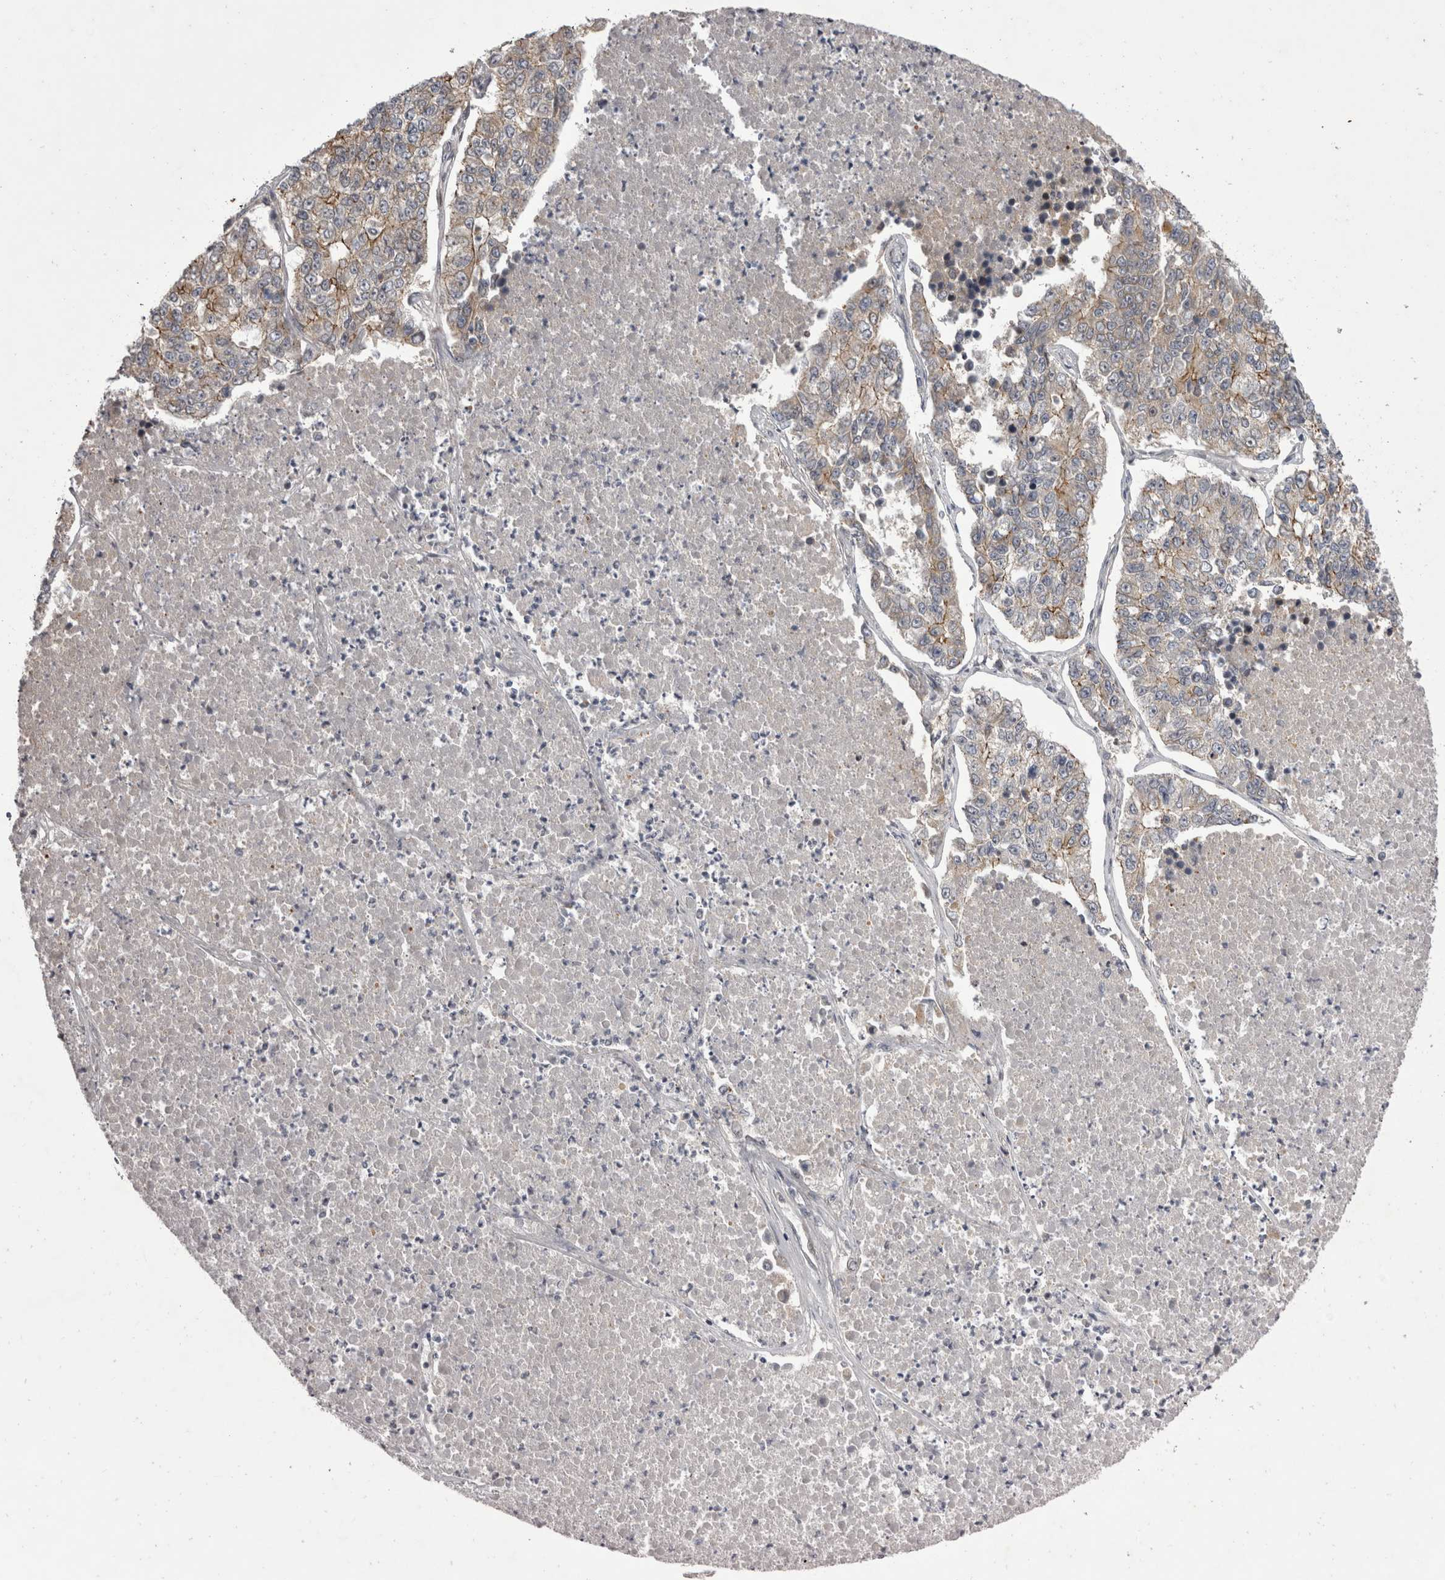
{"staining": {"intensity": "moderate", "quantity": "<25%", "location": "cytoplasmic/membranous"}, "tissue": "lung cancer", "cell_type": "Tumor cells", "image_type": "cancer", "snomed": [{"axis": "morphology", "description": "Adenocarcinoma, NOS"}, {"axis": "topography", "description": "Lung"}], "caption": "Immunohistochemistry (DAB) staining of adenocarcinoma (lung) demonstrates moderate cytoplasmic/membranous protein positivity in about <25% of tumor cells.", "gene": "NENF", "patient": {"sex": "male", "age": 49}}